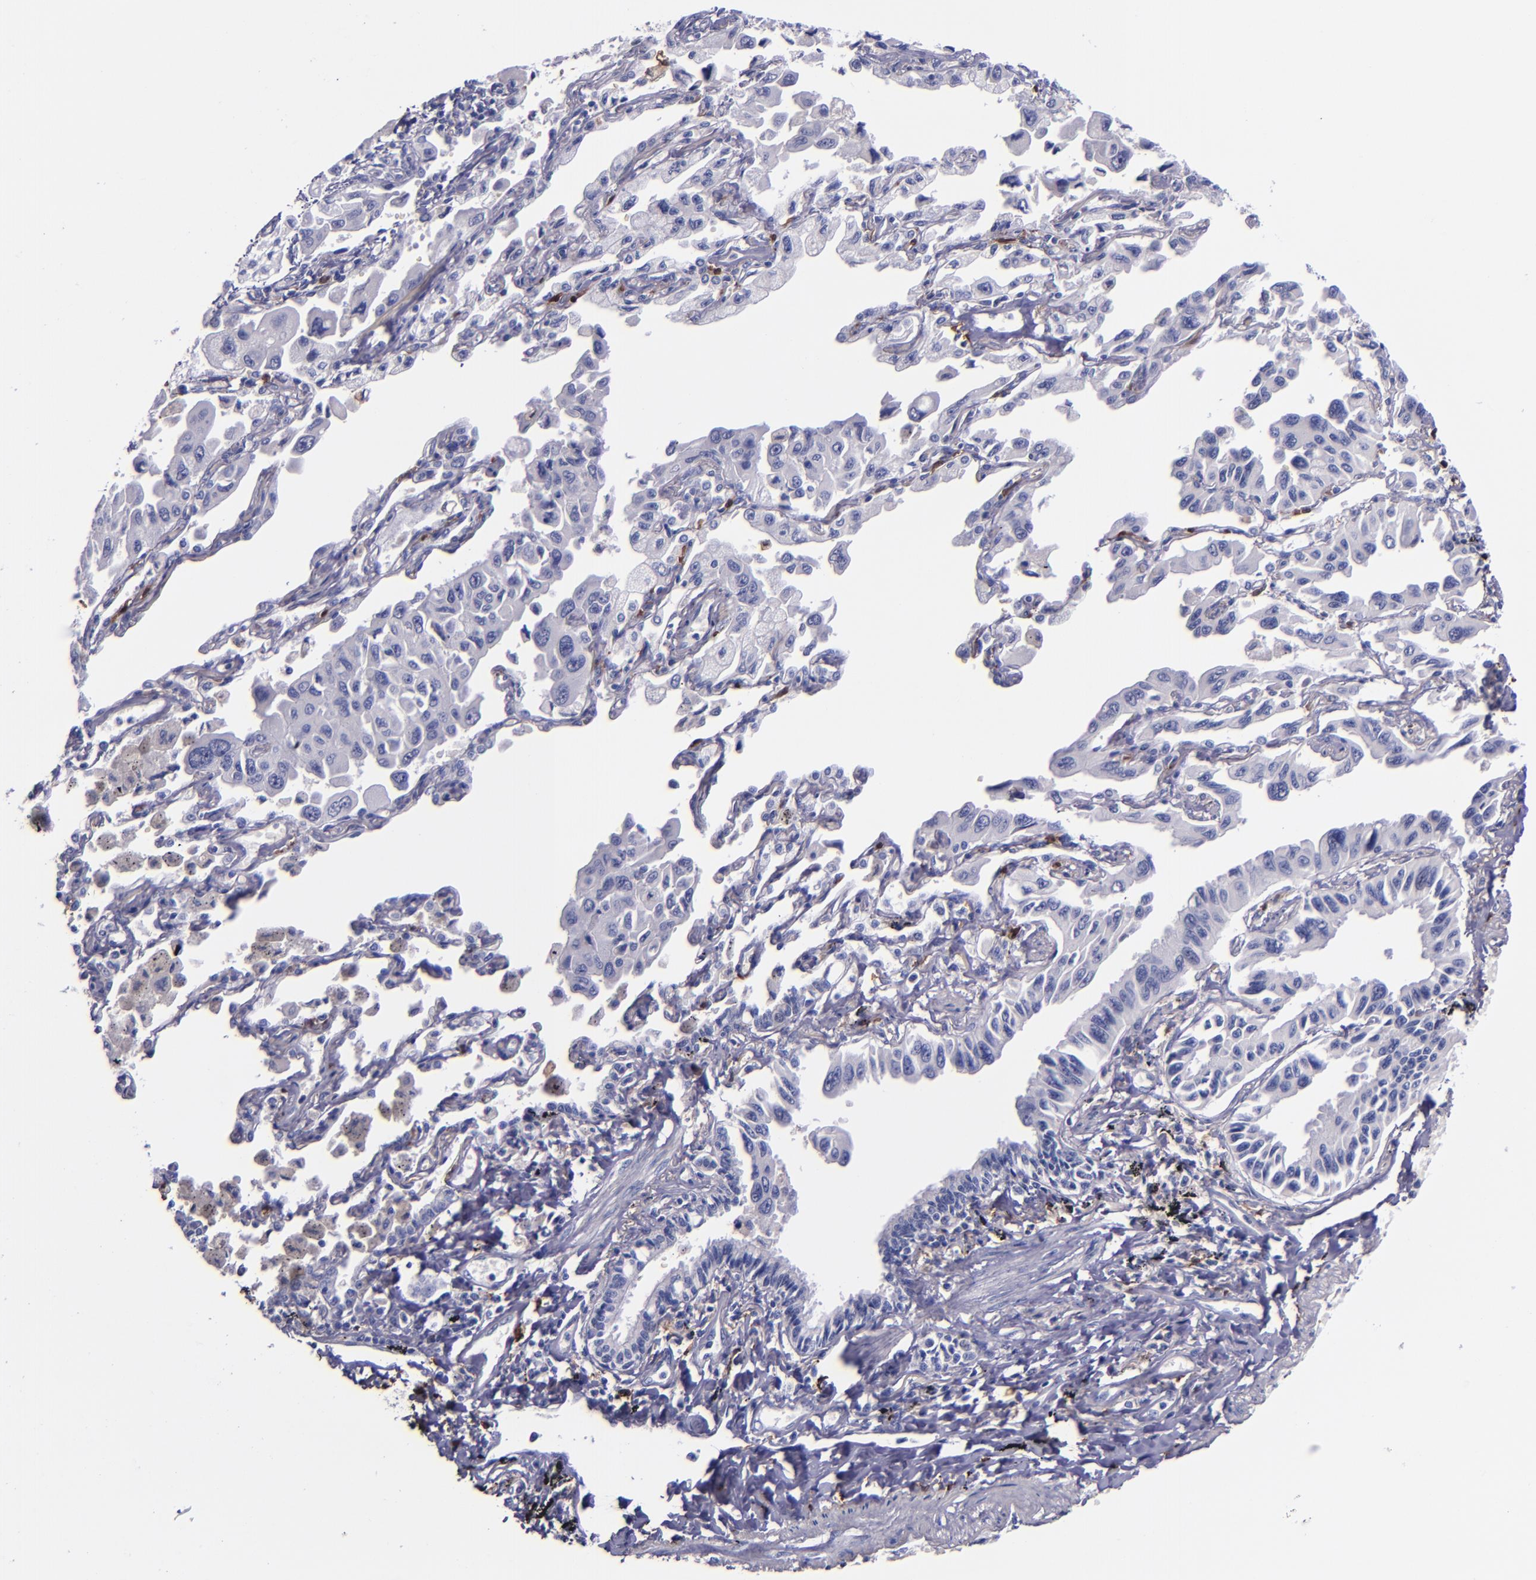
{"staining": {"intensity": "negative", "quantity": "none", "location": "none"}, "tissue": "lung cancer", "cell_type": "Tumor cells", "image_type": "cancer", "snomed": [{"axis": "morphology", "description": "Adenocarcinoma, NOS"}, {"axis": "topography", "description": "Lung"}], "caption": "There is no significant expression in tumor cells of lung adenocarcinoma.", "gene": "F13A1", "patient": {"sex": "male", "age": 64}}